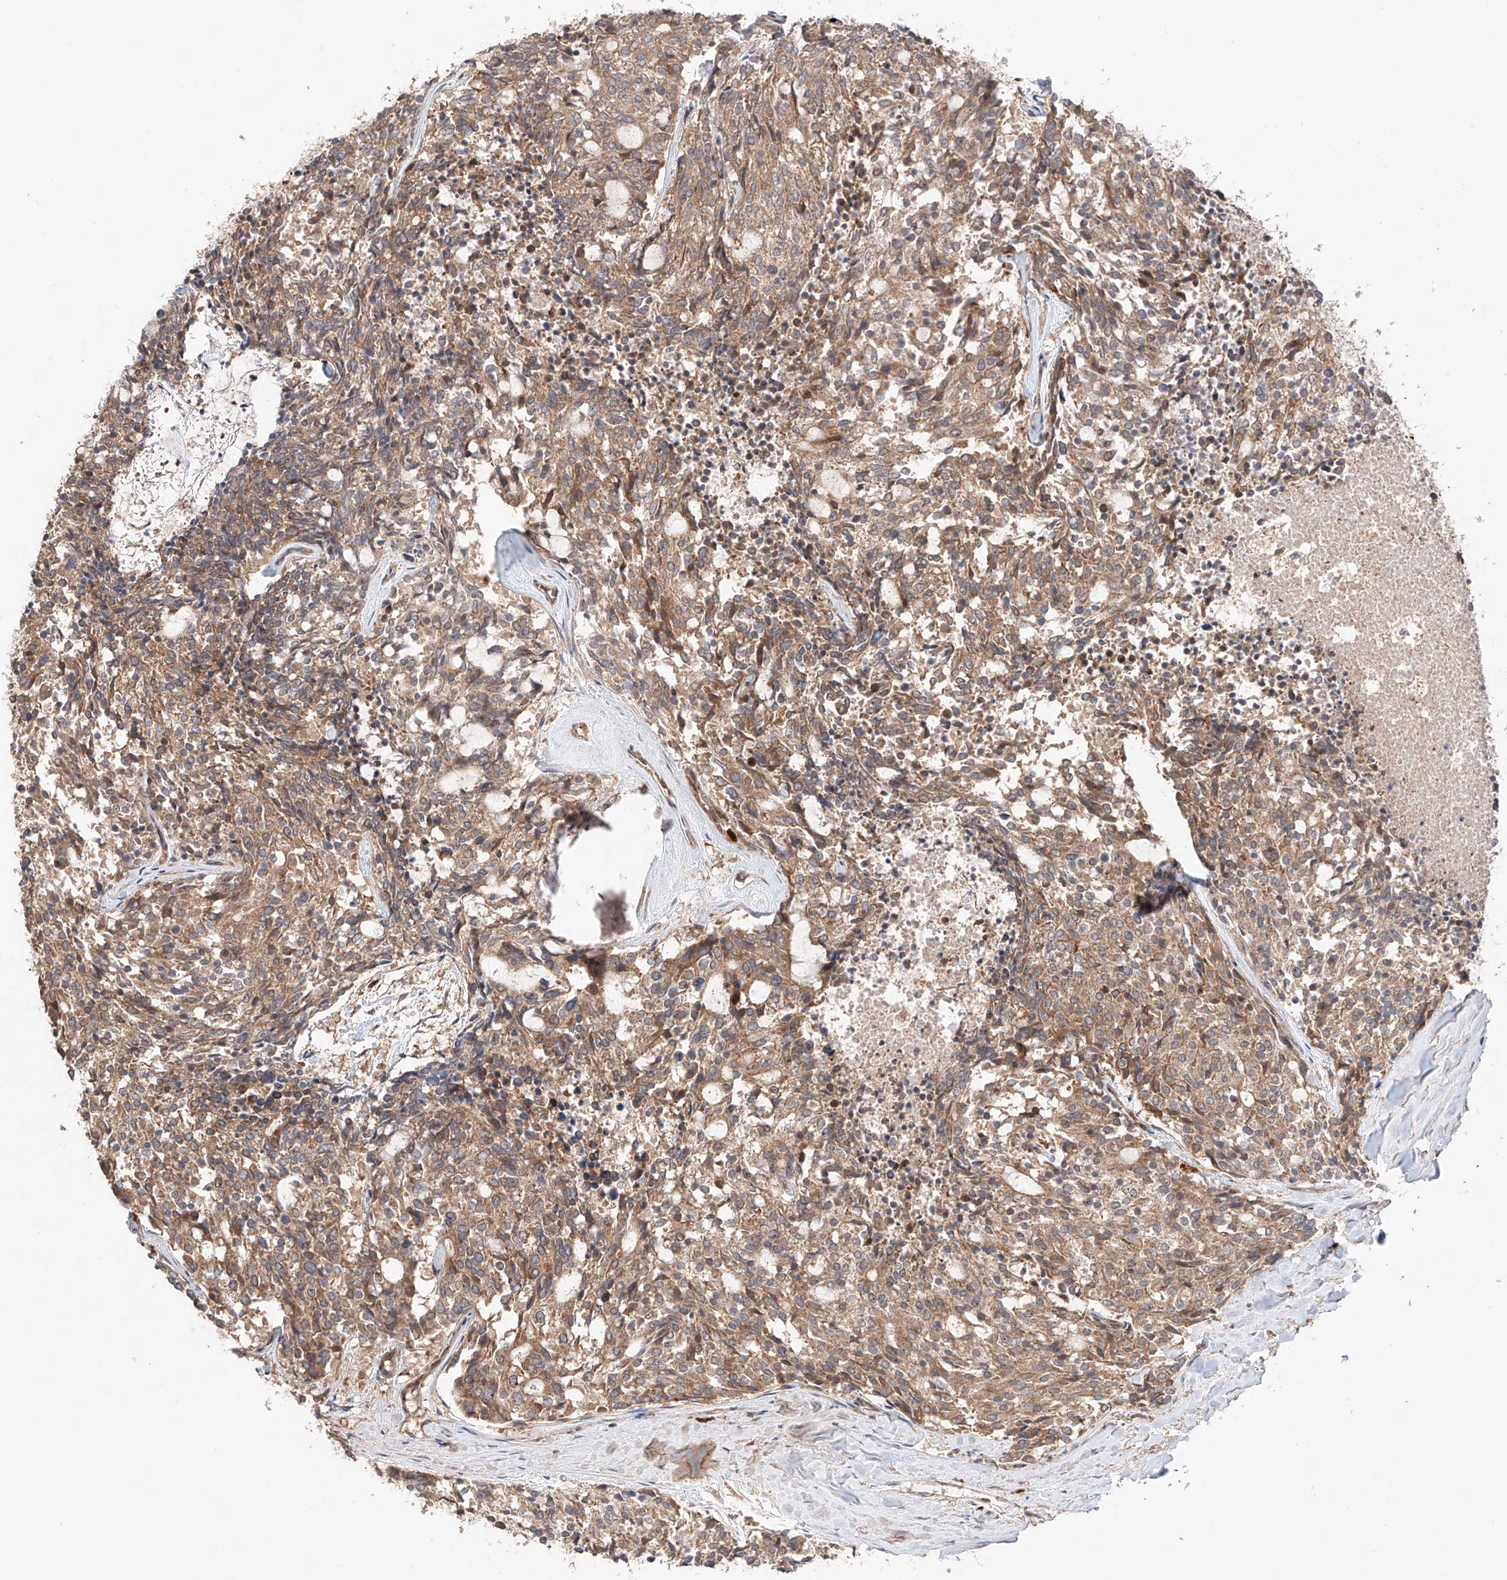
{"staining": {"intensity": "moderate", "quantity": ">75%", "location": "cytoplasmic/membranous"}, "tissue": "carcinoid", "cell_type": "Tumor cells", "image_type": "cancer", "snomed": [{"axis": "morphology", "description": "Carcinoid, malignant, NOS"}, {"axis": "topography", "description": "Pancreas"}], "caption": "Immunohistochemical staining of carcinoid exhibits moderate cytoplasmic/membranous protein staining in about >75% of tumor cells.", "gene": "IGSF22", "patient": {"sex": "female", "age": 54}}